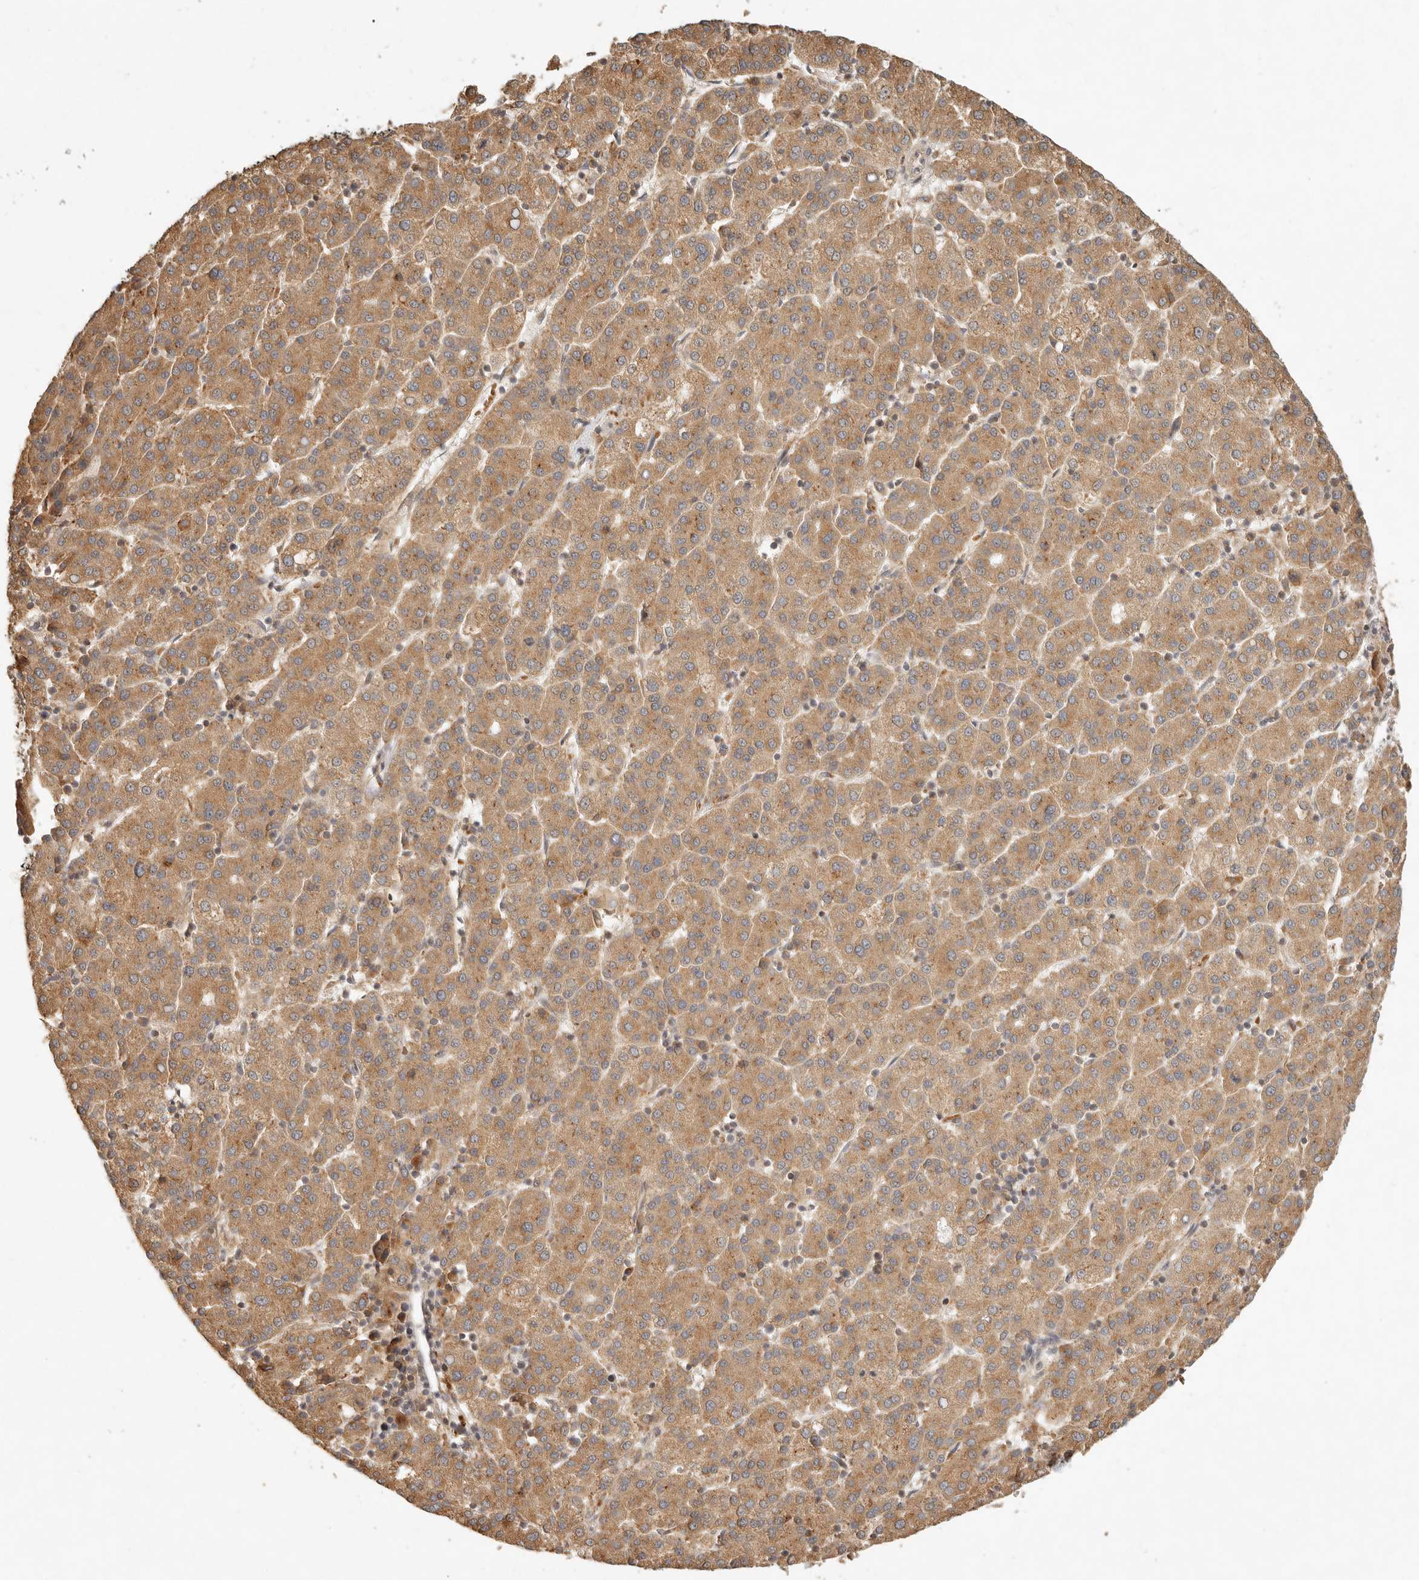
{"staining": {"intensity": "moderate", "quantity": ">75%", "location": "cytoplasmic/membranous"}, "tissue": "liver cancer", "cell_type": "Tumor cells", "image_type": "cancer", "snomed": [{"axis": "morphology", "description": "Carcinoma, Hepatocellular, NOS"}, {"axis": "topography", "description": "Liver"}], "caption": "Tumor cells exhibit medium levels of moderate cytoplasmic/membranous staining in about >75% of cells in human liver cancer (hepatocellular carcinoma).", "gene": "ANKRD61", "patient": {"sex": "female", "age": 58}}